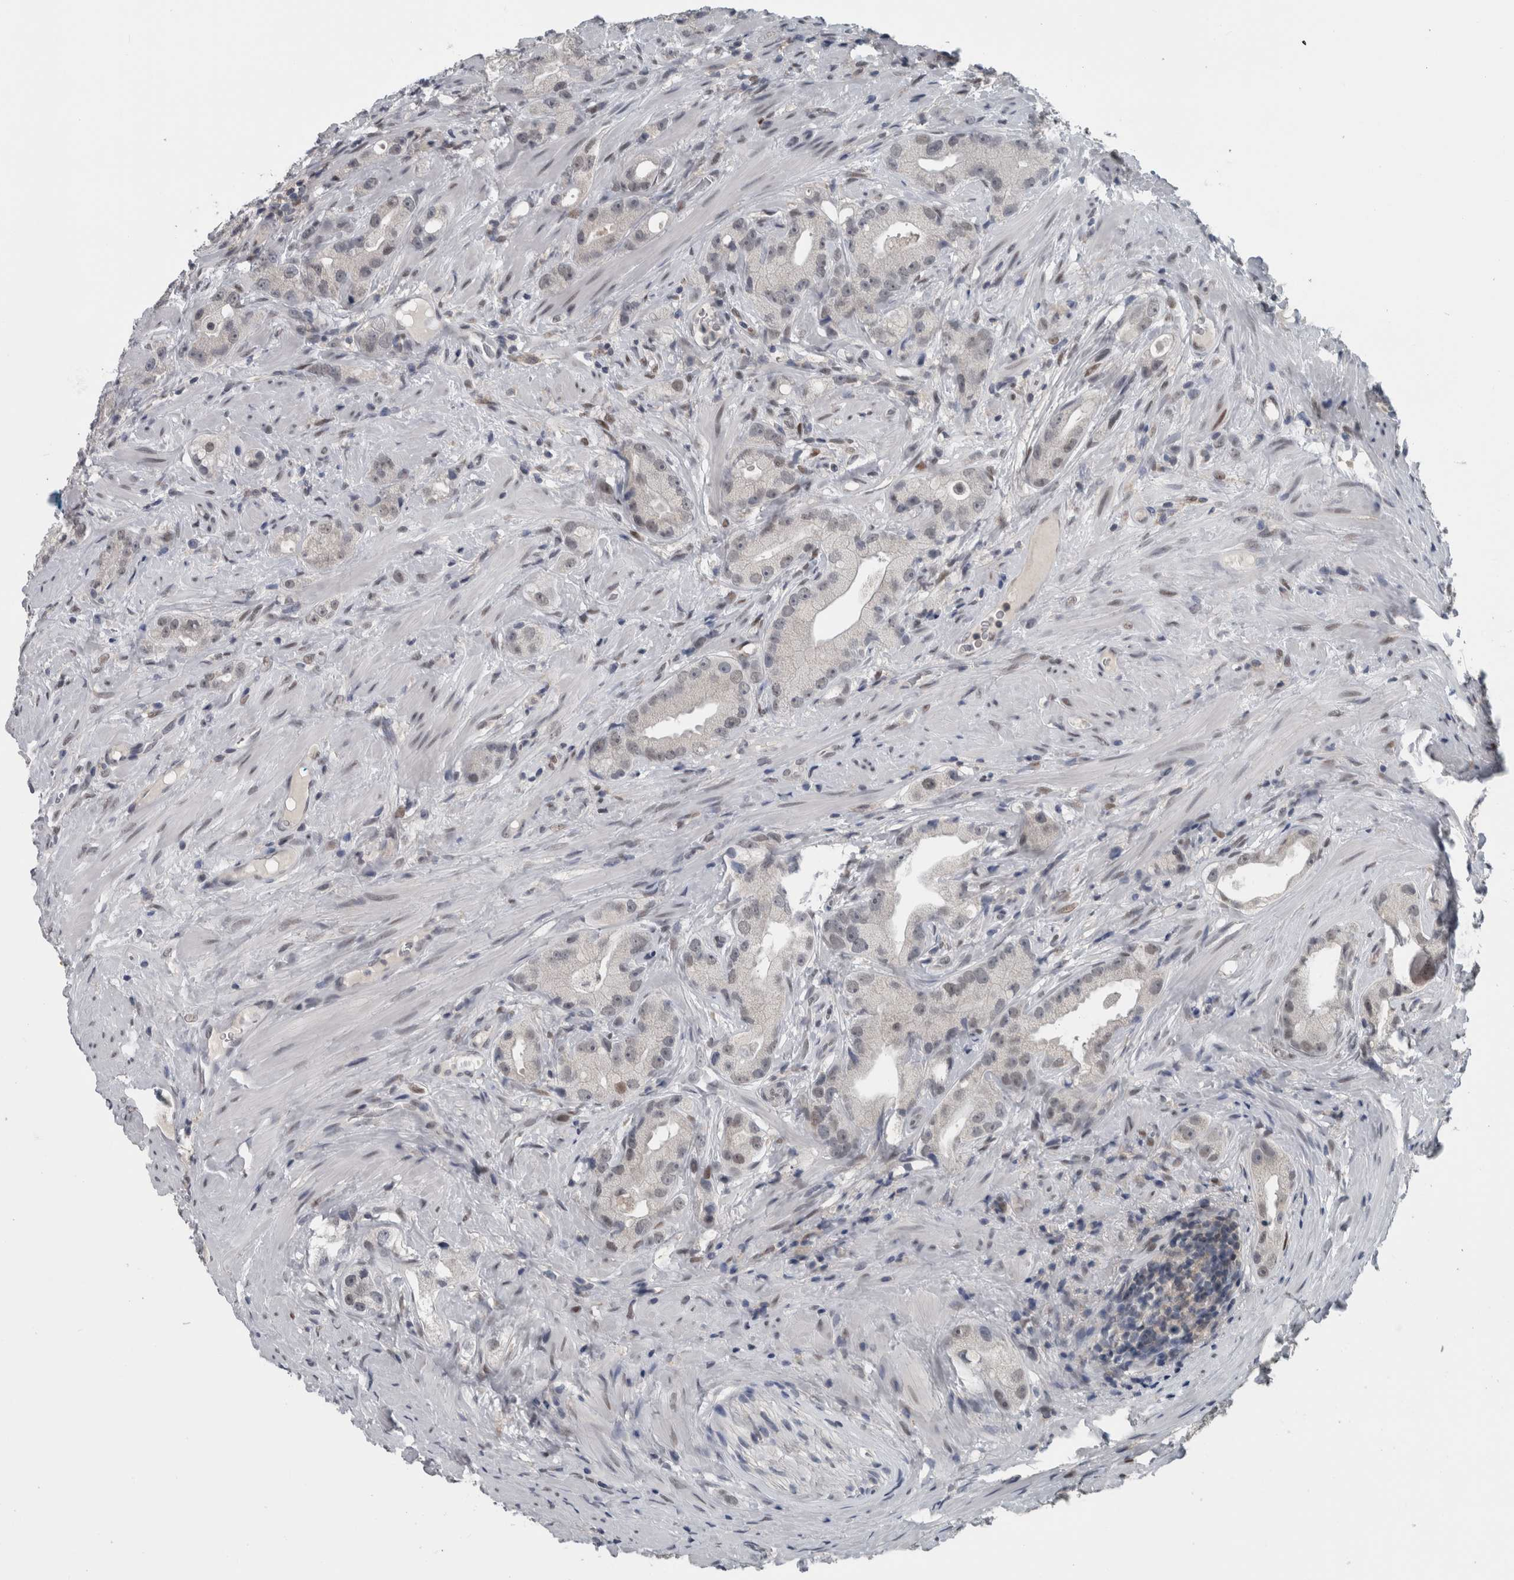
{"staining": {"intensity": "weak", "quantity": "<25%", "location": "nuclear"}, "tissue": "prostate cancer", "cell_type": "Tumor cells", "image_type": "cancer", "snomed": [{"axis": "morphology", "description": "Adenocarcinoma, High grade"}, {"axis": "topography", "description": "Prostate"}], "caption": "Immunohistochemical staining of human high-grade adenocarcinoma (prostate) reveals no significant staining in tumor cells. The staining is performed using DAB (3,3'-diaminobenzidine) brown chromogen with nuclei counter-stained in using hematoxylin.", "gene": "ZBTB21", "patient": {"sex": "male", "age": 63}}